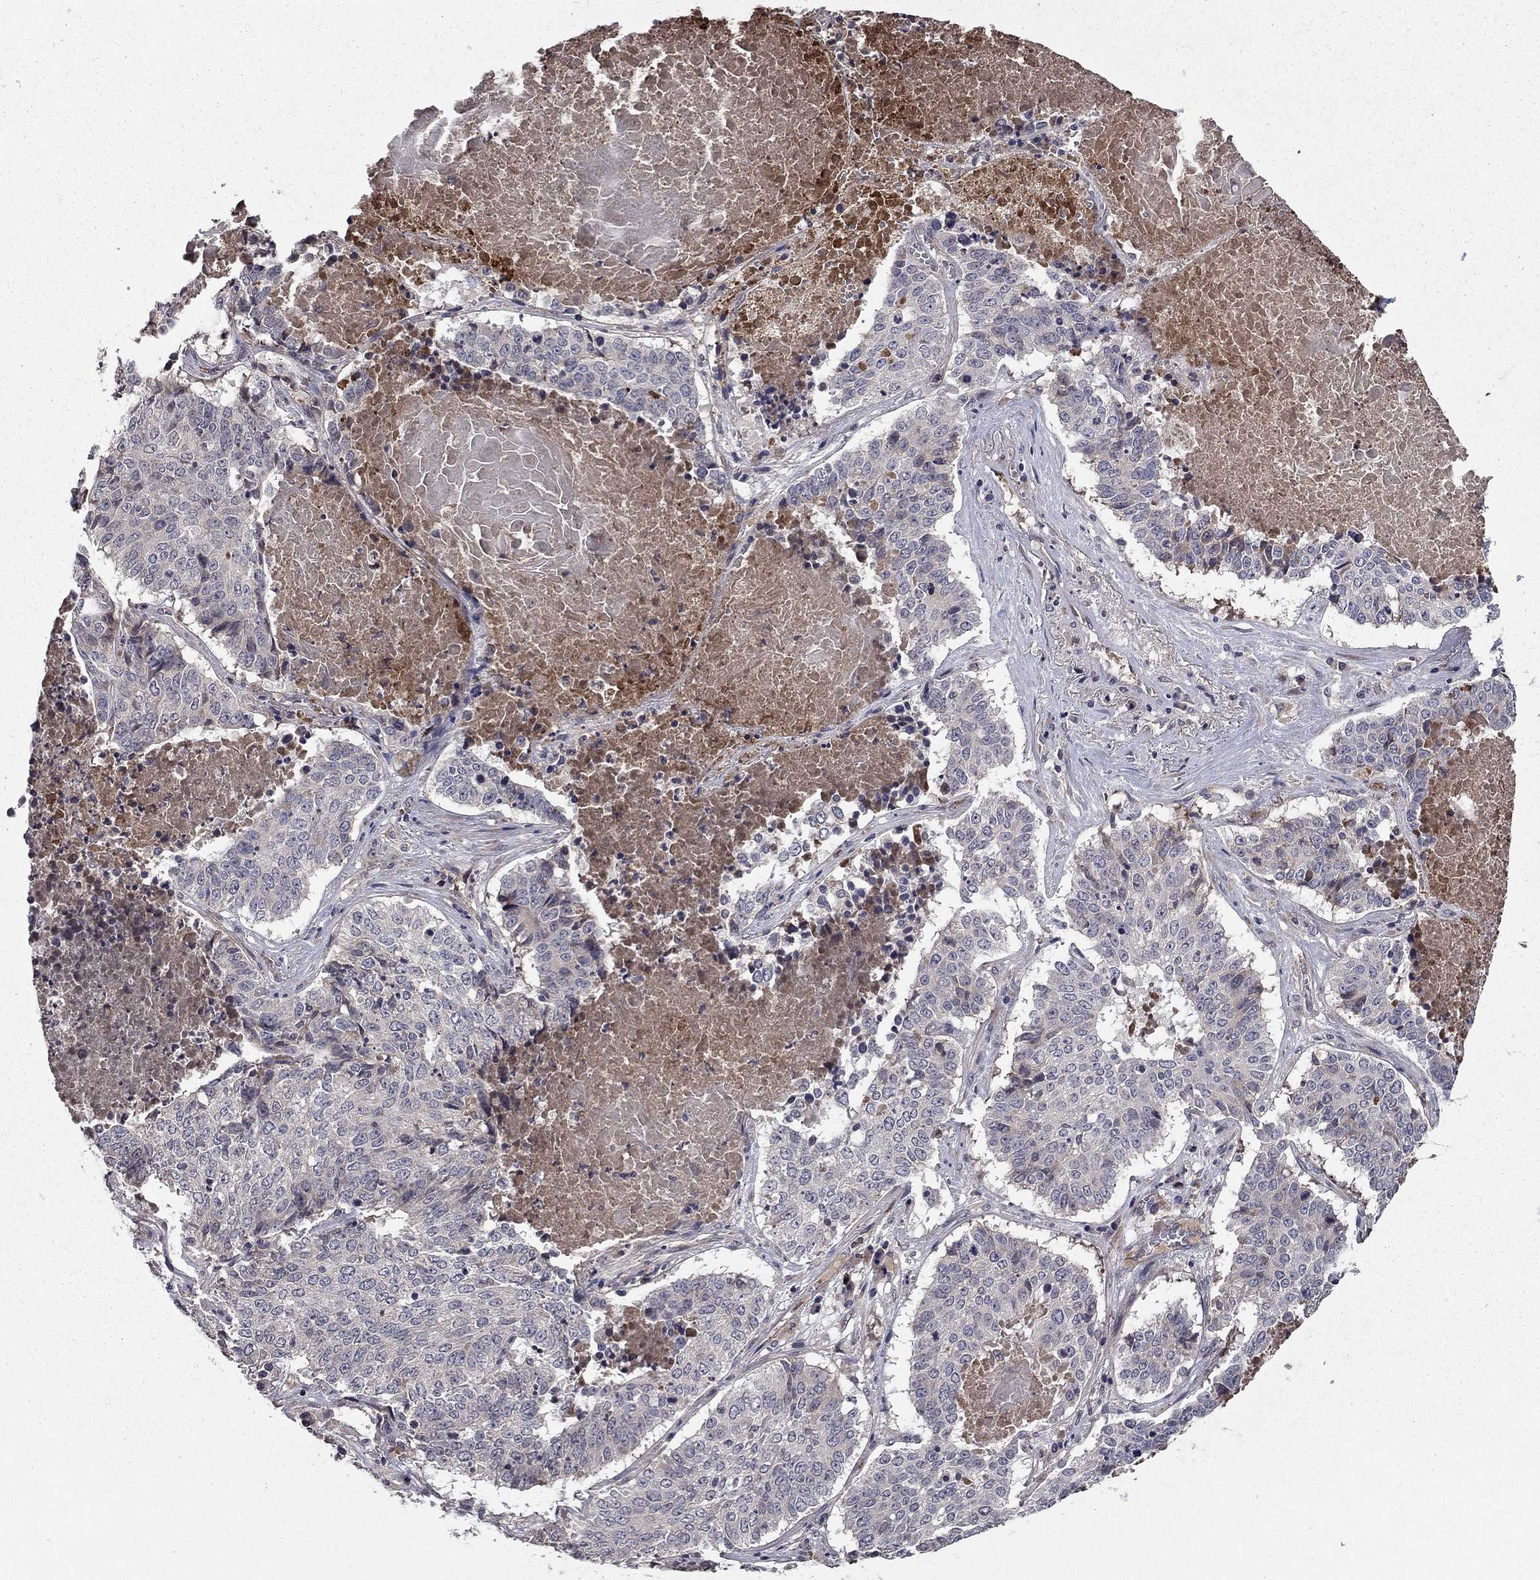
{"staining": {"intensity": "negative", "quantity": "none", "location": "none"}, "tissue": "lung cancer", "cell_type": "Tumor cells", "image_type": "cancer", "snomed": [{"axis": "morphology", "description": "Squamous cell carcinoma, NOS"}, {"axis": "topography", "description": "Lung"}], "caption": "Tumor cells are negative for protein expression in human squamous cell carcinoma (lung).", "gene": "PROS1", "patient": {"sex": "male", "age": 64}}